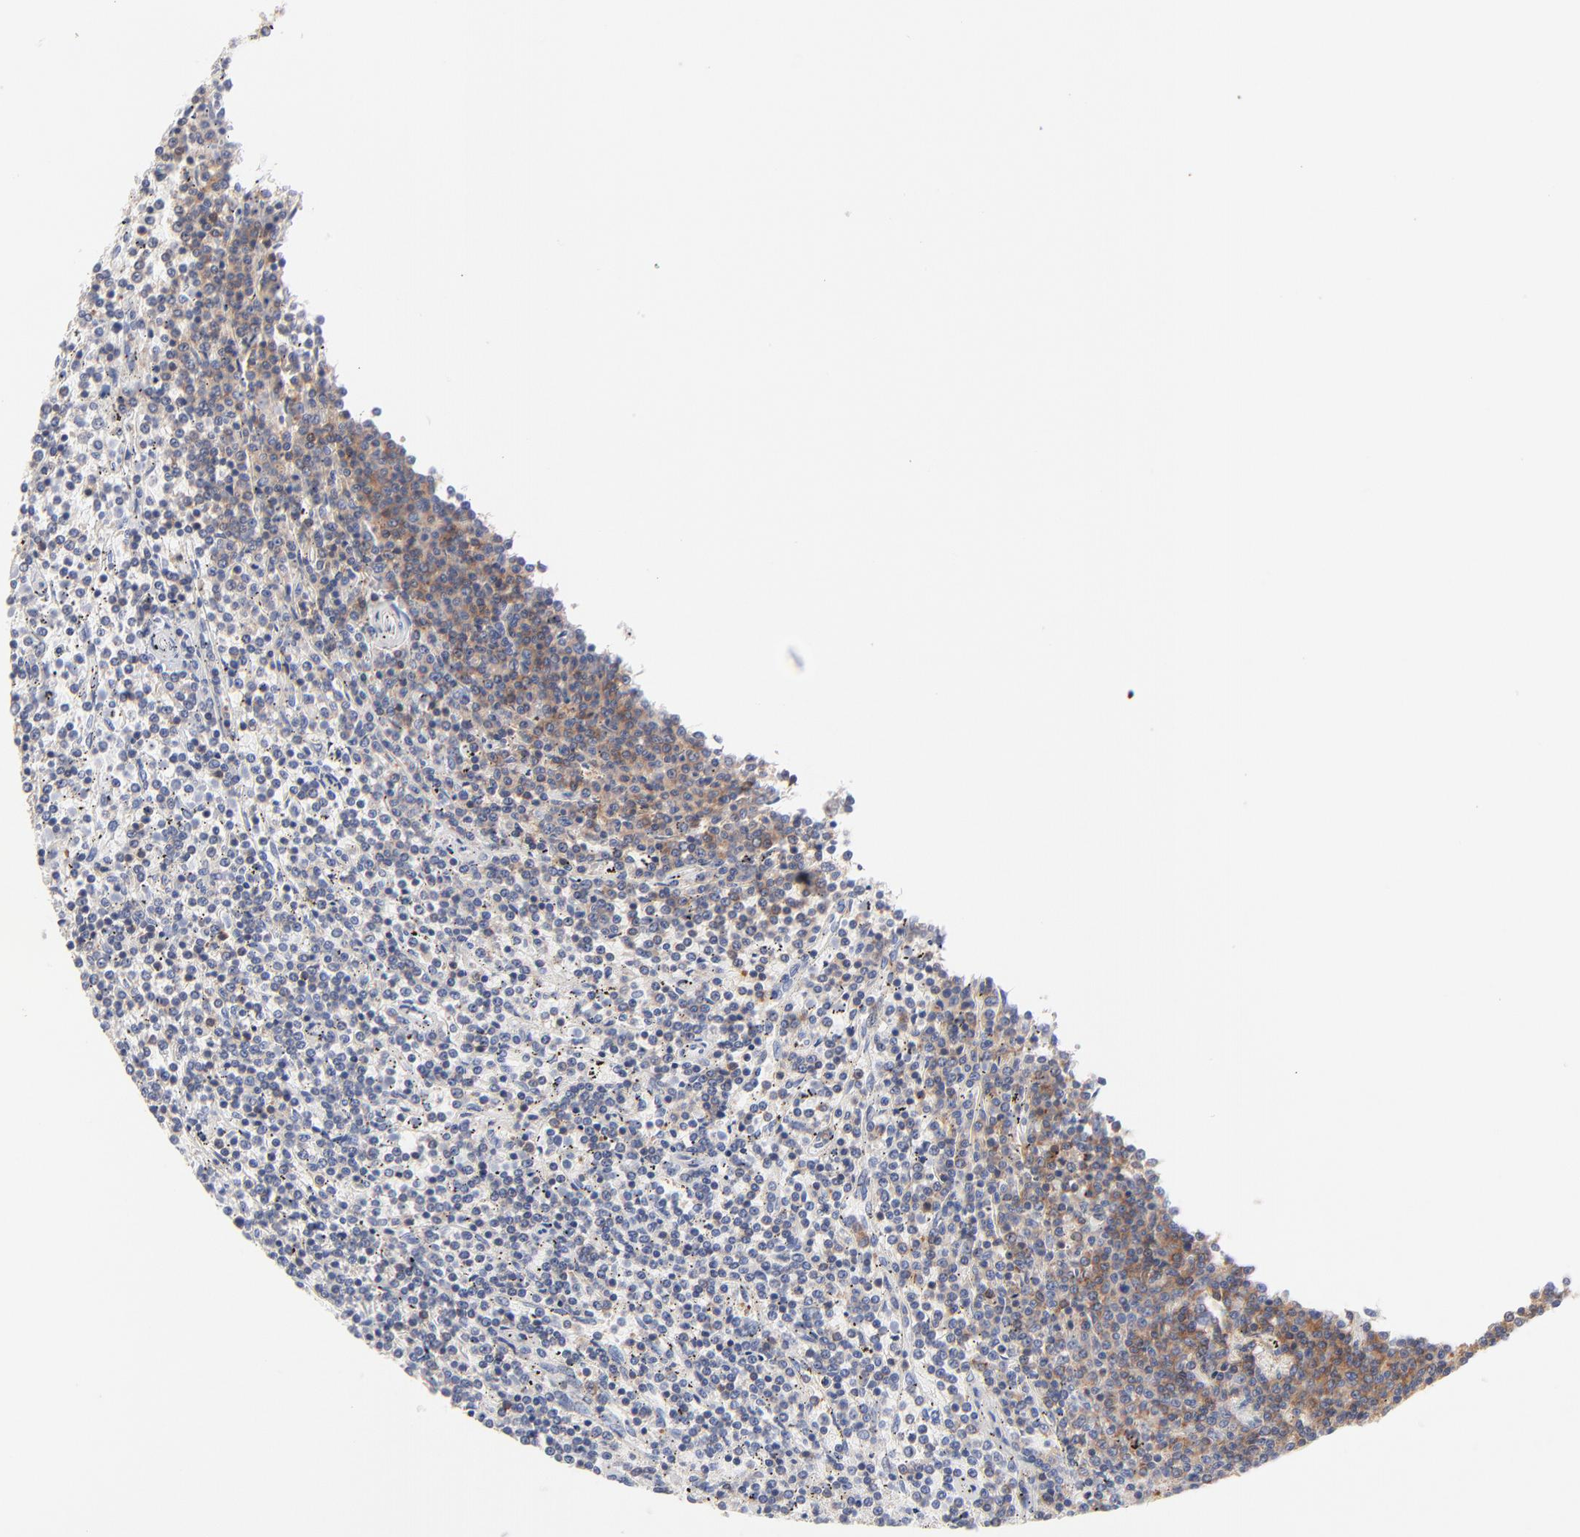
{"staining": {"intensity": "moderate", "quantity": "<25%", "location": "cytoplasmic/membranous"}, "tissue": "lymphoma", "cell_type": "Tumor cells", "image_type": "cancer", "snomed": [{"axis": "morphology", "description": "Malignant lymphoma, non-Hodgkin's type, Low grade"}, {"axis": "topography", "description": "Spleen"}], "caption": "The histopathology image displays immunohistochemical staining of malignant lymphoma, non-Hodgkin's type (low-grade). There is moderate cytoplasmic/membranous positivity is identified in about <25% of tumor cells.", "gene": "SEPTIN6", "patient": {"sex": "female", "age": 50}}